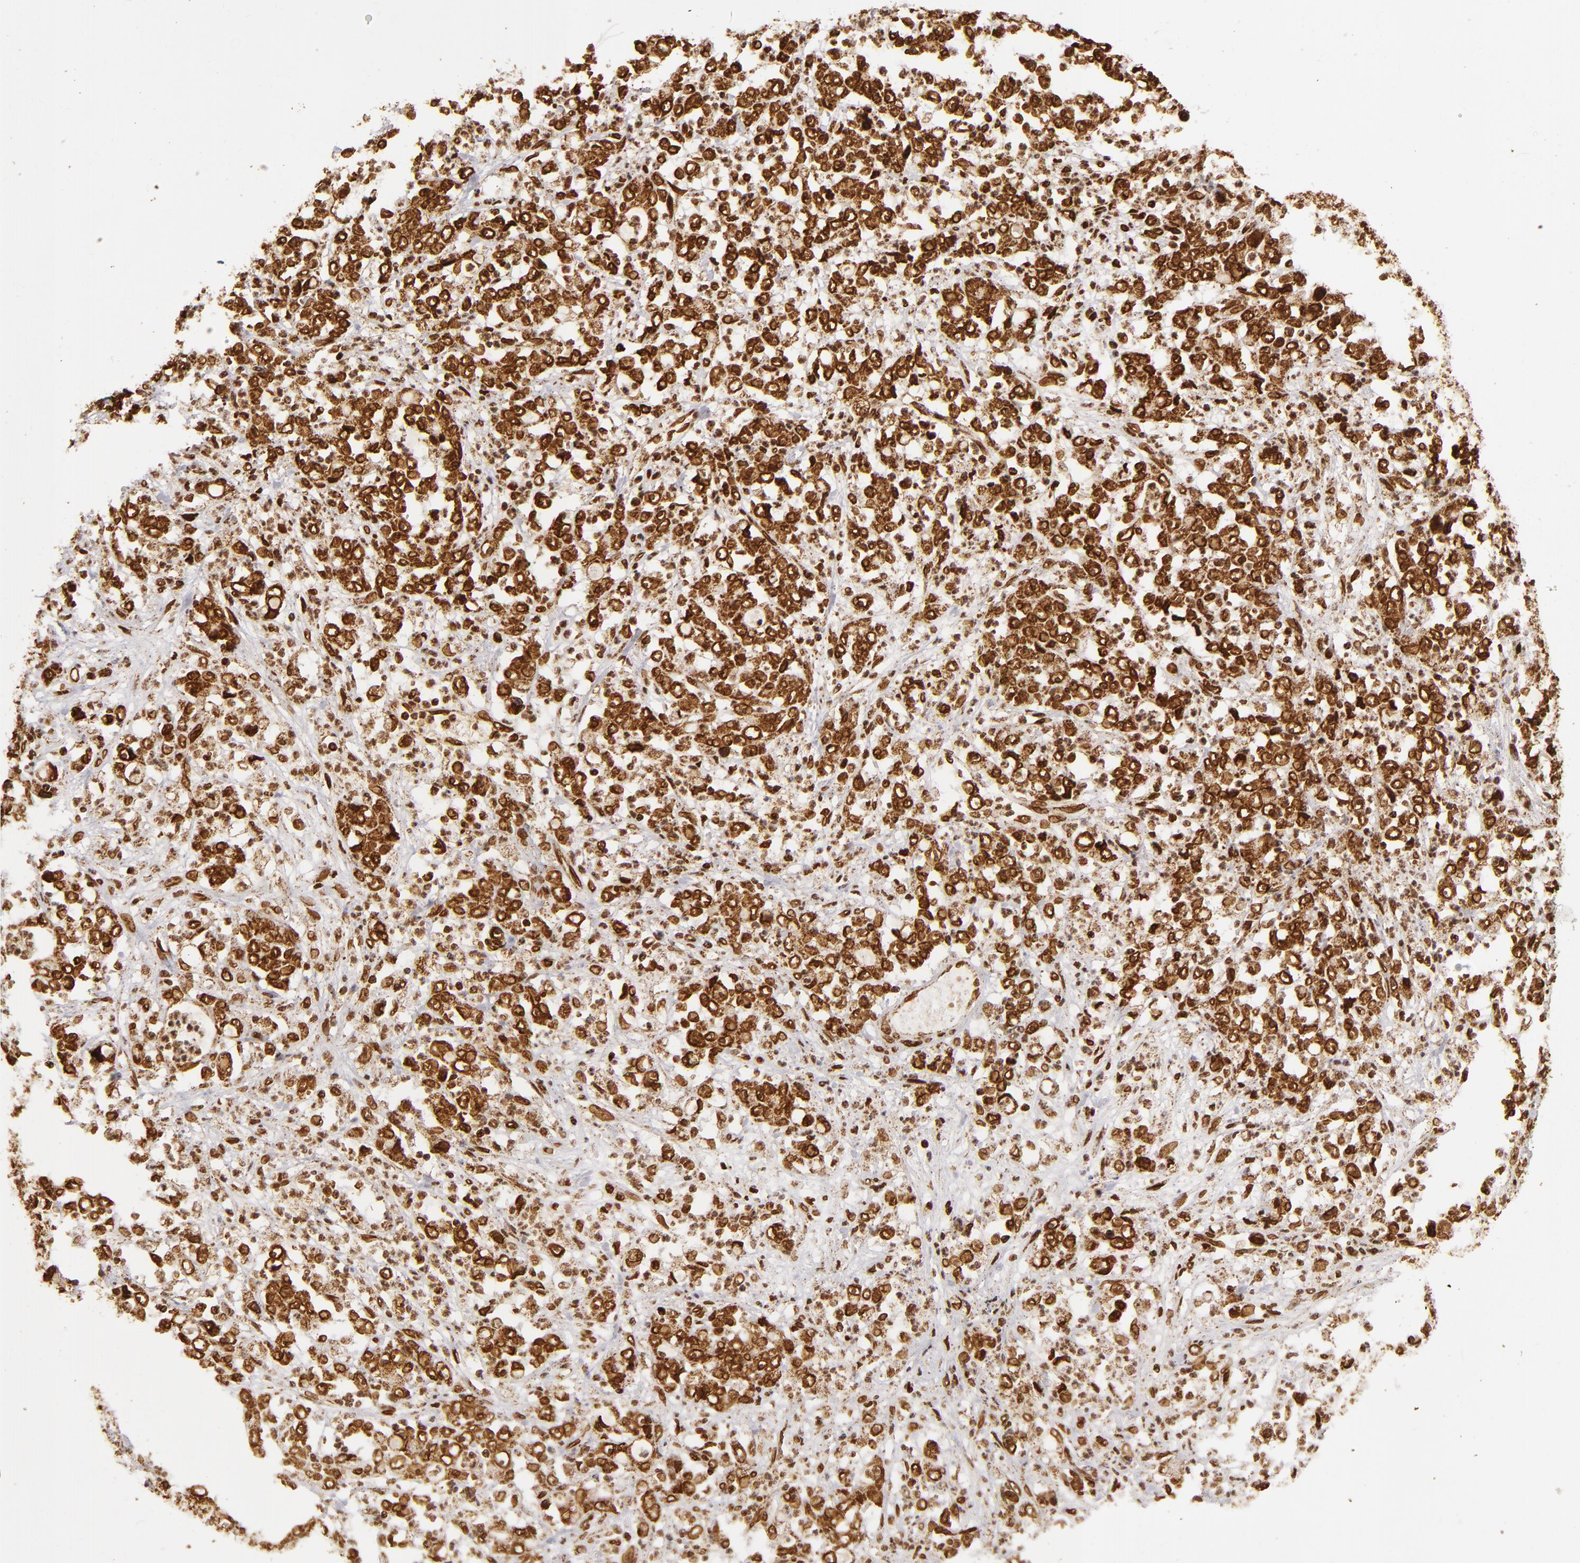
{"staining": {"intensity": "strong", "quantity": ">75%", "location": "nuclear"}, "tissue": "stomach cancer", "cell_type": "Tumor cells", "image_type": "cancer", "snomed": [{"axis": "morphology", "description": "Adenocarcinoma, NOS"}, {"axis": "topography", "description": "Stomach, lower"}], "caption": "High-magnification brightfield microscopy of stomach cancer (adenocarcinoma) stained with DAB (brown) and counterstained with hematoxylin (blue). tumor cells exhibit strong nuclear positivity is appreciated in approximately>75% of cells.", "gene": "CUL3", "patient": {"sex": "female", "age": 71}}